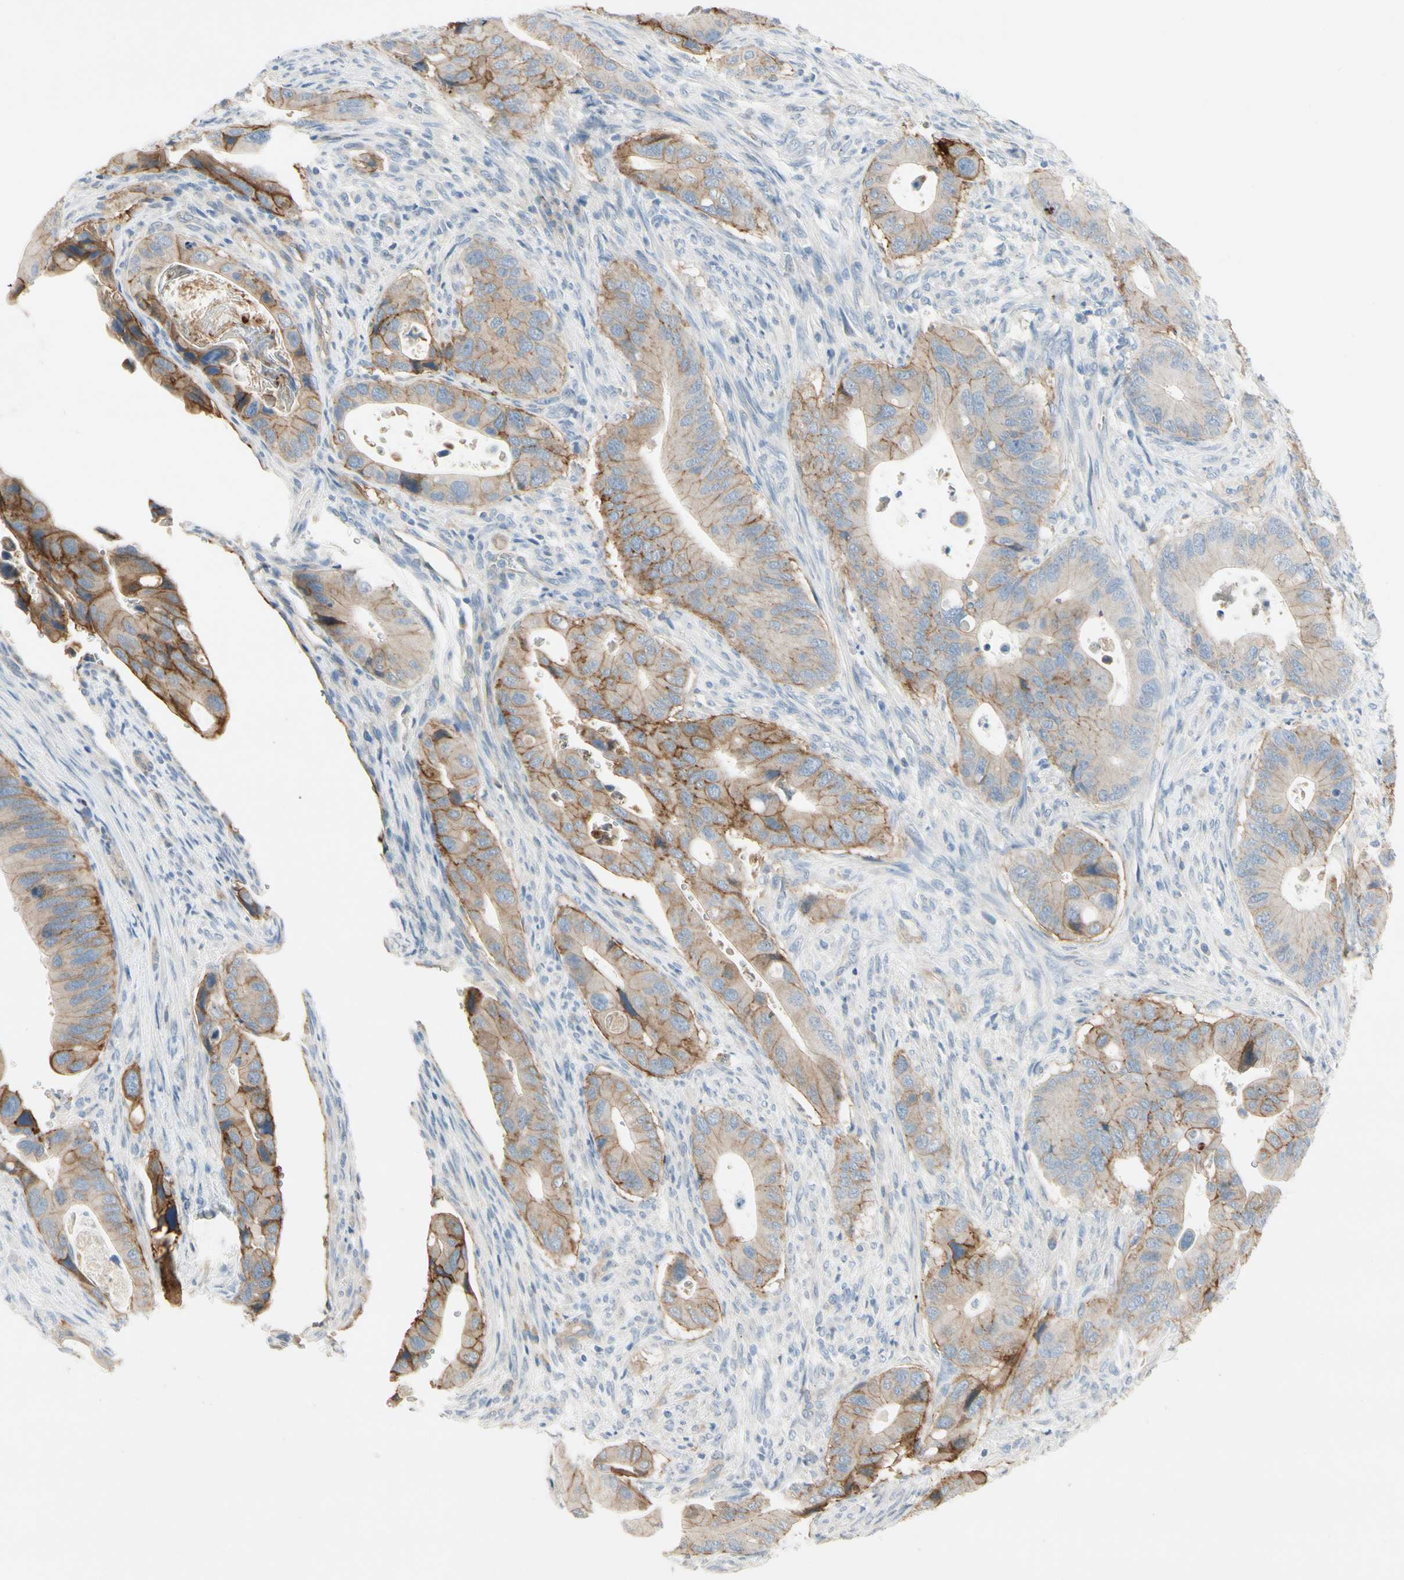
{"staining": {"intensity": "moderate", "quantity": "25%-75%", "location": "cytoplasmic/membranous"}, "tissue": "colorectal cancer", "cell_type": "Tumor cells", "image_type": "cancer", "snomed": [{"axis": "morphology", "description": "Adenocarcinoma, NOS"}, {"axis": "topography", "description": "Rectum"}], "caption": "Immunohistochemistry micrograph of neoplastic tissue: human colorectal cancer (adenocarcinoma) stained using immunohistochemistry (IHC) shows medium levels of moderate protein expression localized specifically in the cytoplasmic/membranous of tumor cells, appearing as a cytoplasmic/membranous brown color.", "gene": "ITGA3", "patient": {"sex": "female", "age": 57}}